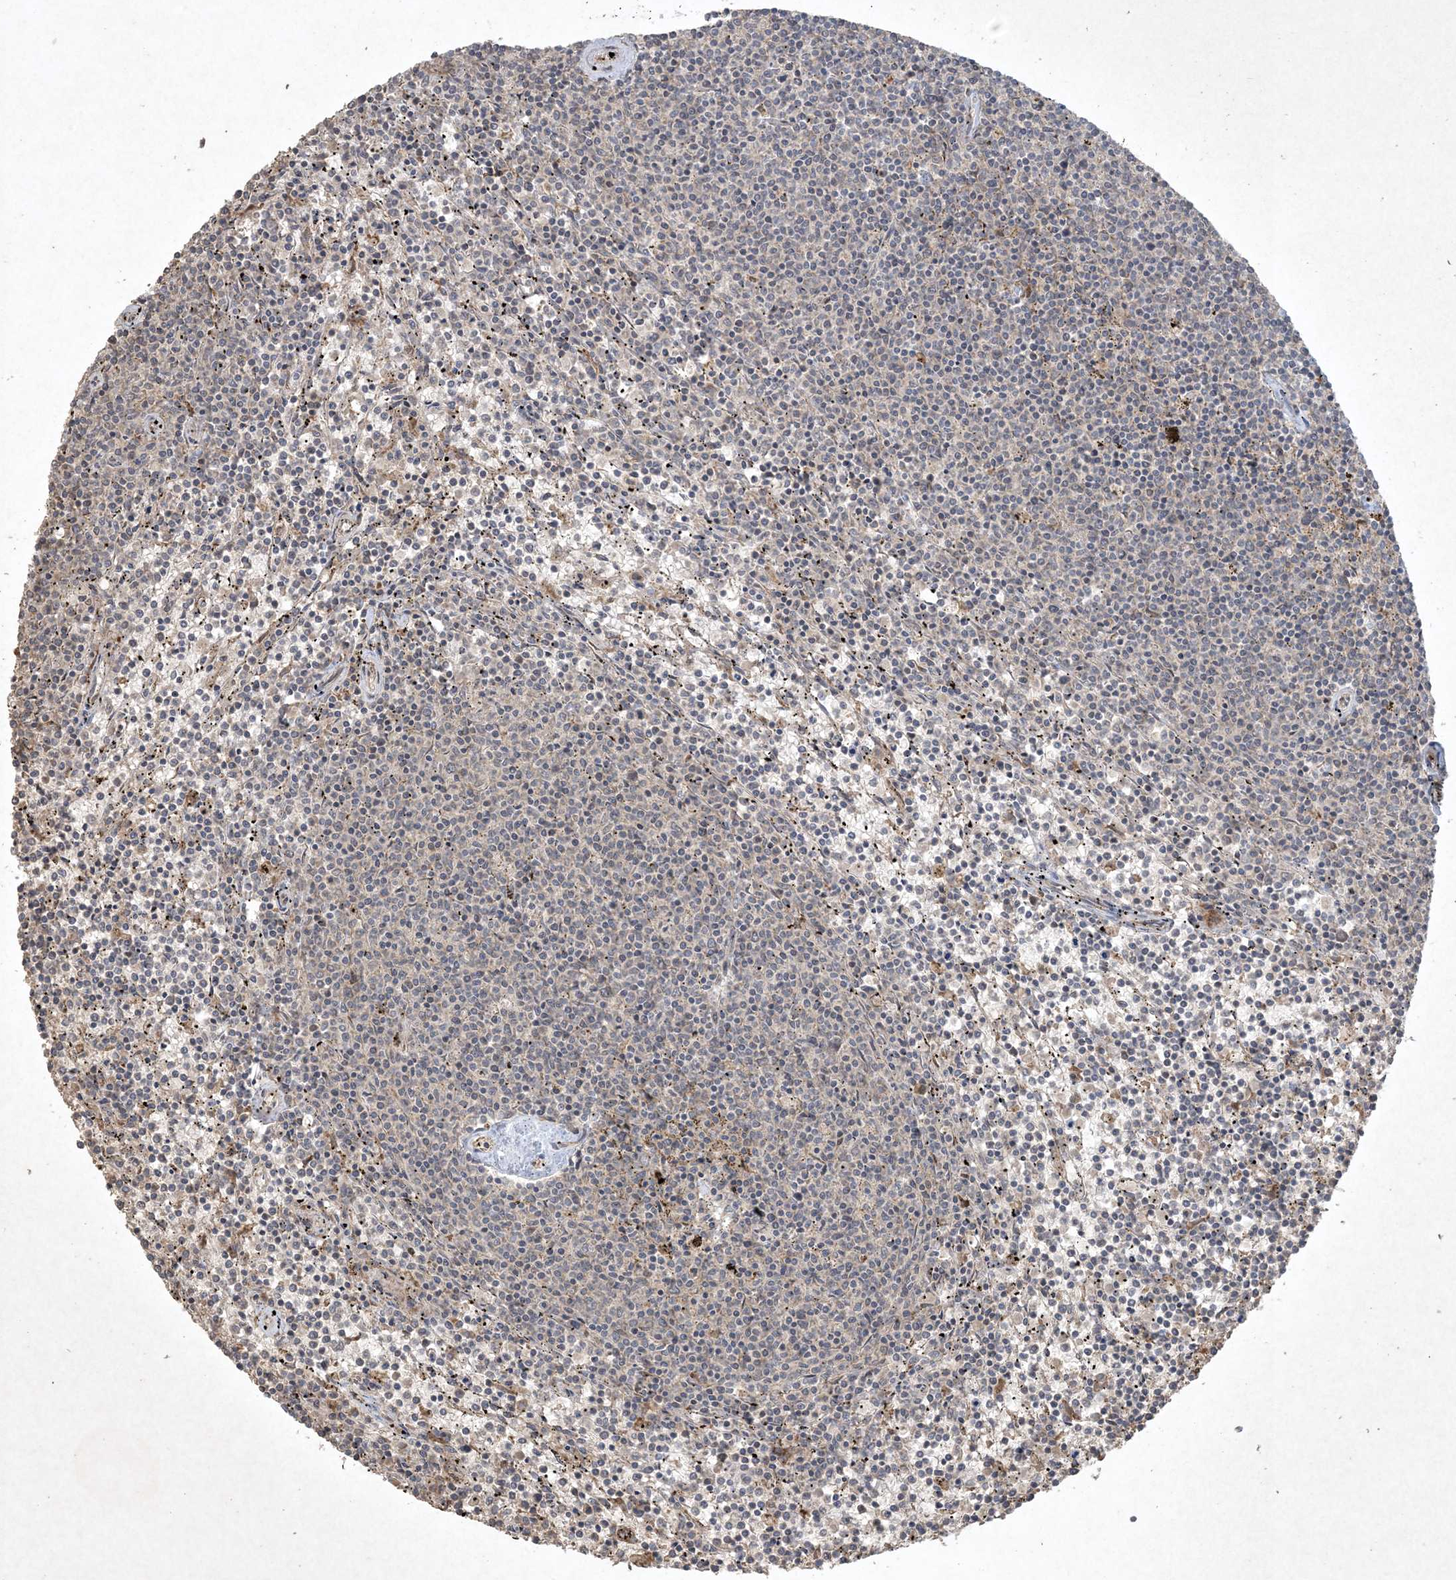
{"staining": {"intensity": "negative", "quantity": "none", "location": "none"}, "tissue": "lymphoma", "cell_type": "Tumor cells", "image_type": "cancer", "snomed": [{"axis": "morphology", "description": "Malignant lymphoma, non-Hodgkin's type, Low grade"}, {"axis": "topography", "description": "Spleen"}], "caption": "Tumor cells show no significant positivity in low-grade malignant lymphoma, non-Hodgkin's type.", "gene": "NRBP2", "patient": {"sex": "female", "age": 50}}